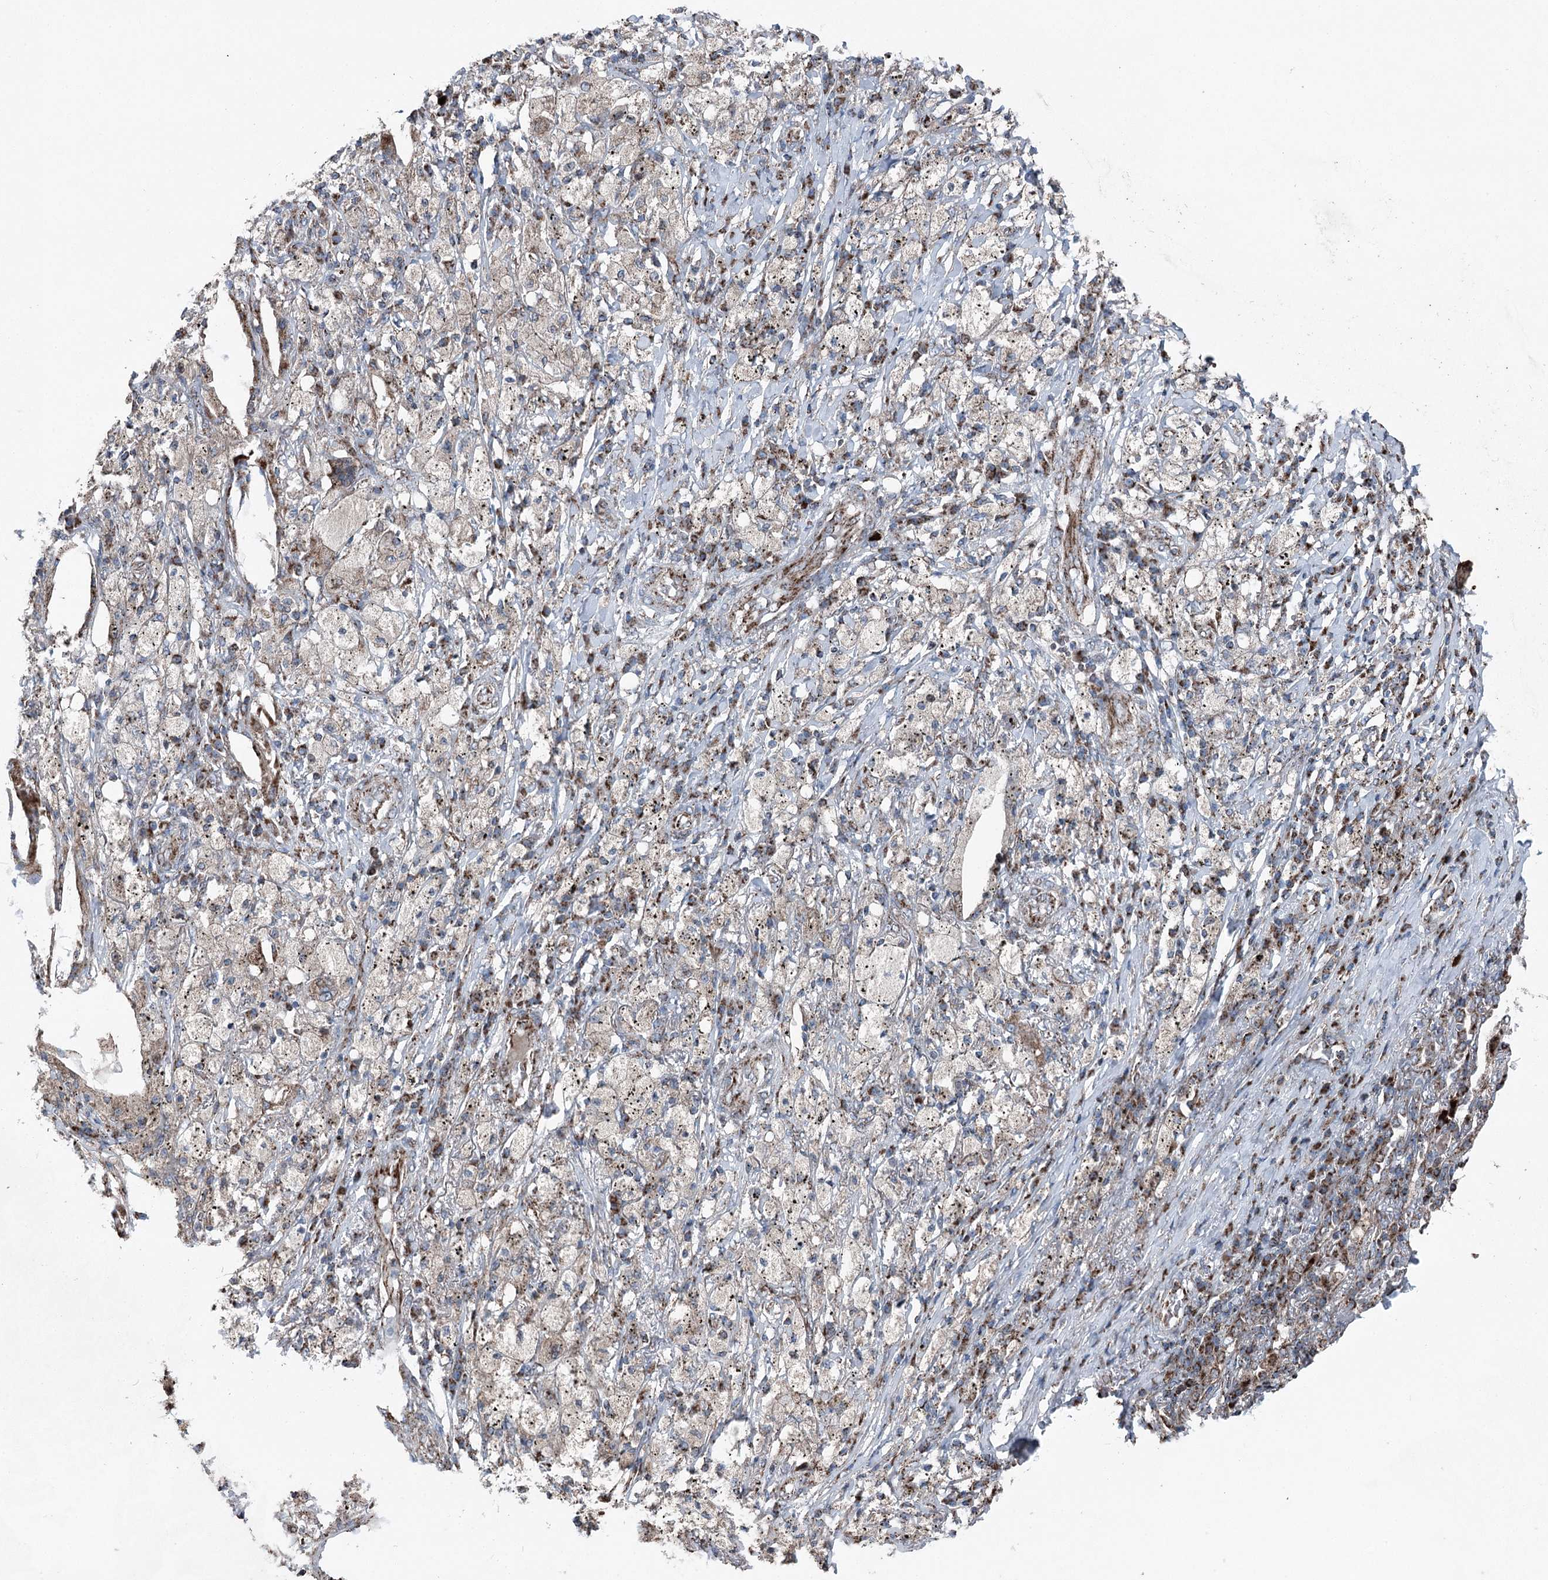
{"staining": {"intensity": "negative", "quantity": "none", "location": "none"}, "tissue": "lung cancer", "cell_type": "Tumor cells", "image_type": "cancer", "snomed": [{"axis": "morphology", "description": "Squamous cell carcinoma, NOS"}, {"axis": "topography", "description": "Lung"}], "caption": "Immunohistochemistry histopathology image of neoplastic tissue: squamous cell carcinoma (lung) stained with DAB shows no significant protein positivity in tumor cells.", "gene": "UCN3", "patient": {"sex": "female", "age": 63}}